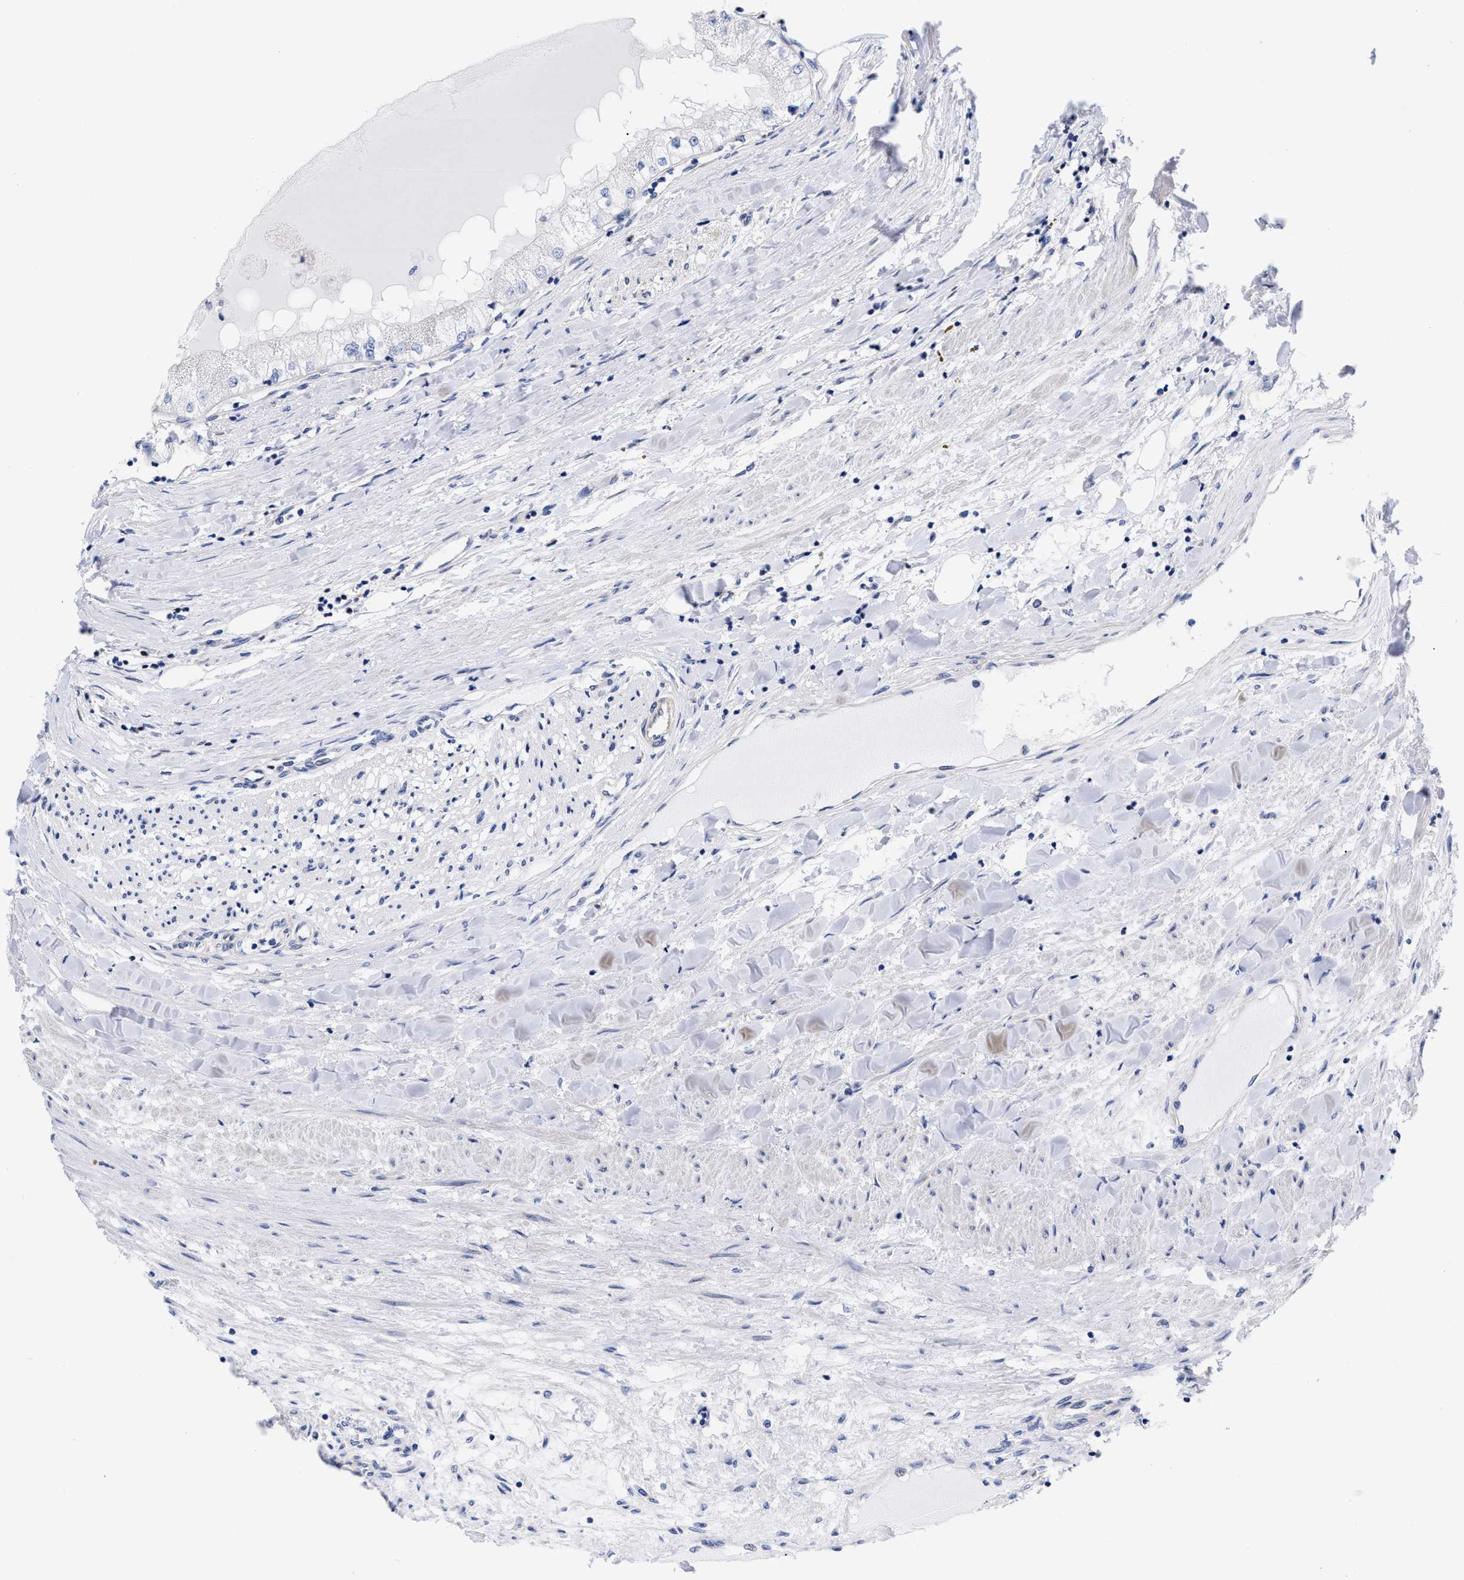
{"staining": {"intensity": "negative", "quantity": "none", "location": "none"}, "tissue": "renal cancer", "cell_type": "Tumor cells", "image_type": "cancer", "snomed": [{"axis": "morphology", "description": "Adenocarcinoma, NOS"}, {"axis": "topography", "description": "Kidney"}], "caption": "Immunohistochemistry (IHC) histopathology image of neoplastic tissue: human adenocarcinoma (renal) stained with DAB reveals no significant protein positivity in tumor cells.", "gene": "IRAG2", "patient": {"sex": "male", "age": 68}}